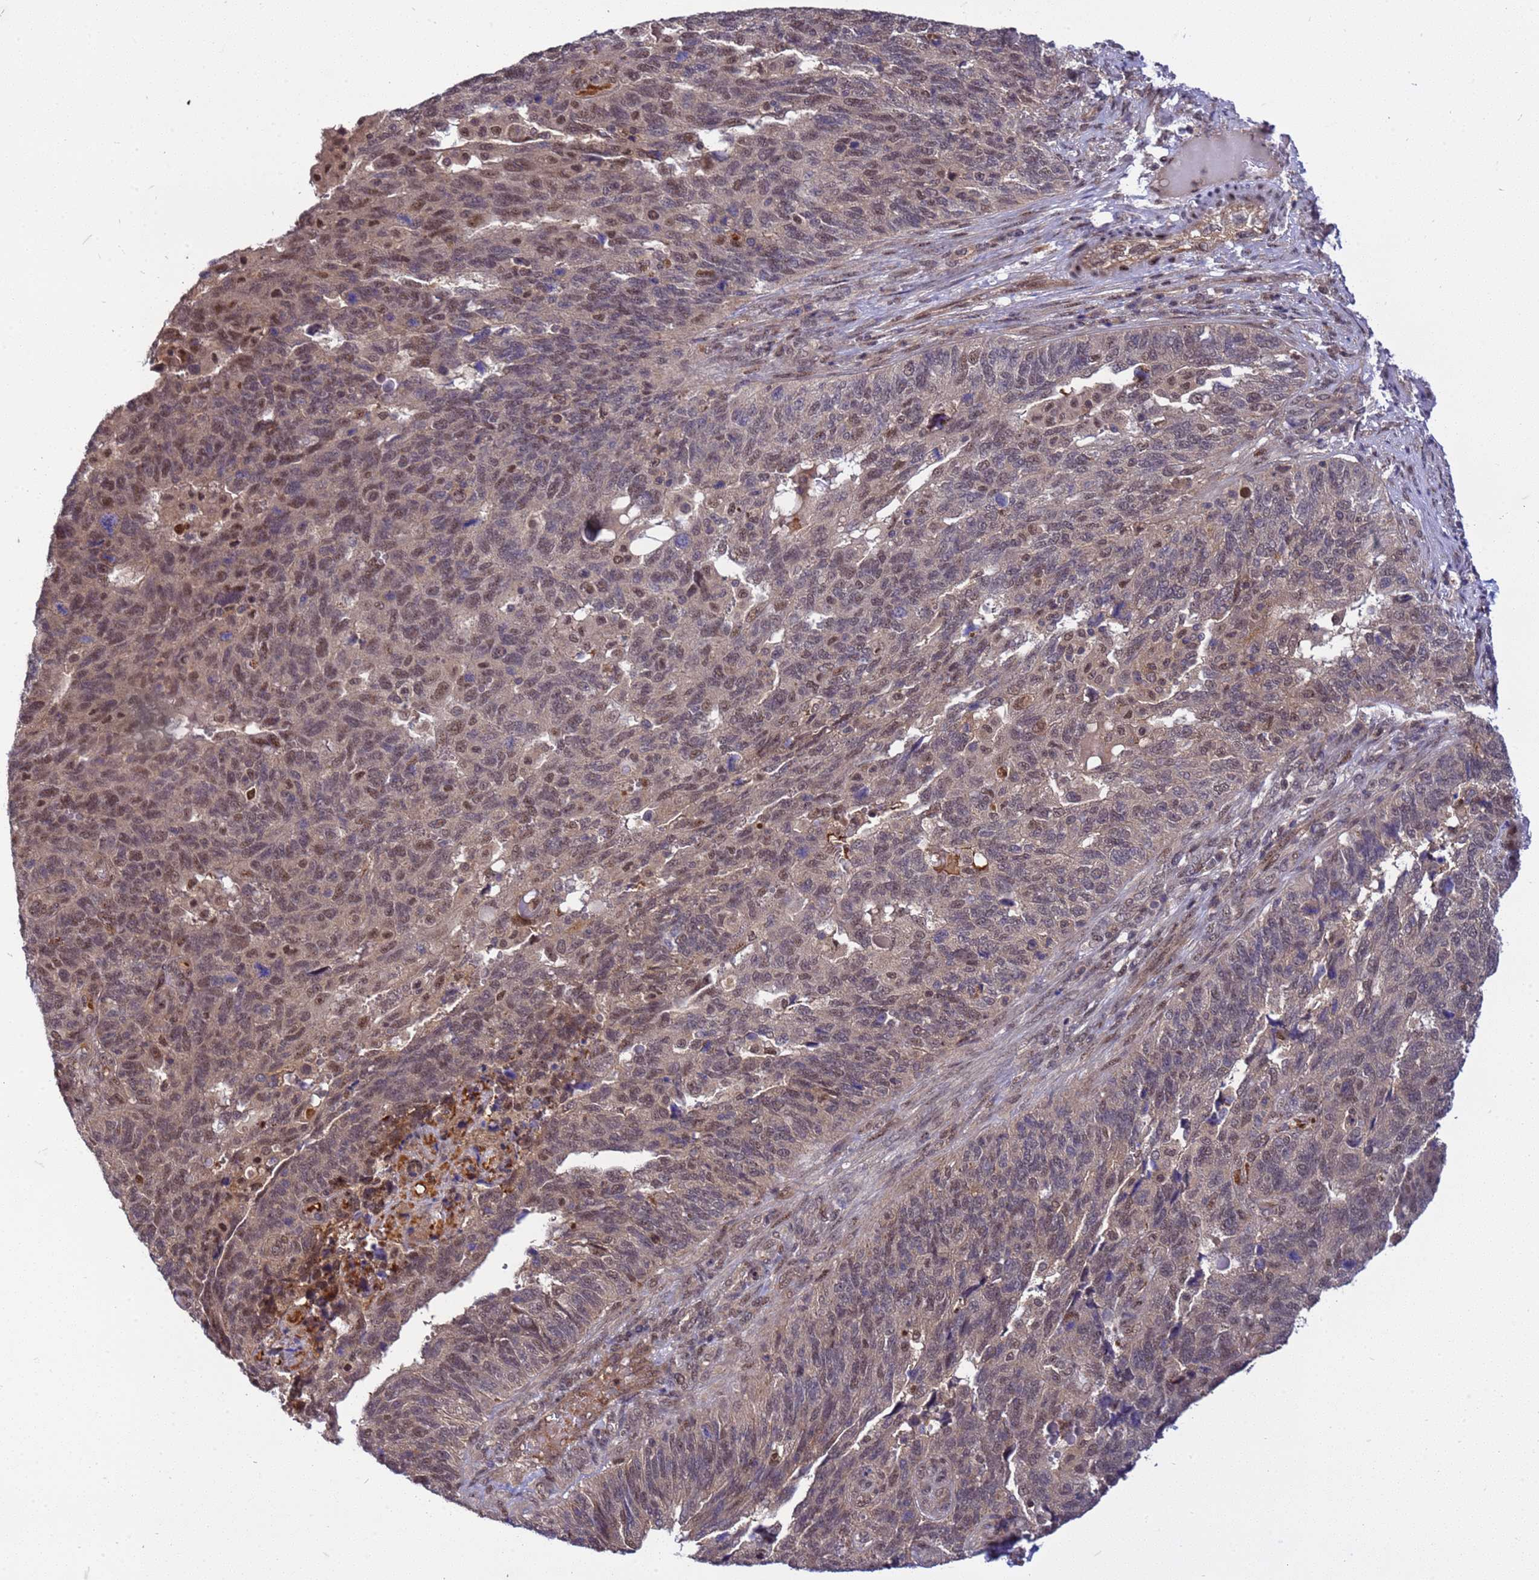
{"staining": {"intensity": "moderate", "quantity": "25%-75%", "location": "nuclear"}, "tissue": "endometrial cancer", "cell_type": "Tumor cells", "image_type": "cancer", "snomed": [{"axis": "morphology", "description": "Adenocarcinoma, NOS"}, {"axis": "topography", "description": "Endometrium"}], "caption": "Immunohistochemical staining of endometrial adenocarcinoma shows medium levels of moderate nuclear protein expression in about 25%-75% of tumor cells. (DAB (3,3'-diaminobenzidine) = brown stain, brightfield microscopy at high magnification).", "gene": "GEN1", "patient": {"sex": "female", "age": 66}}